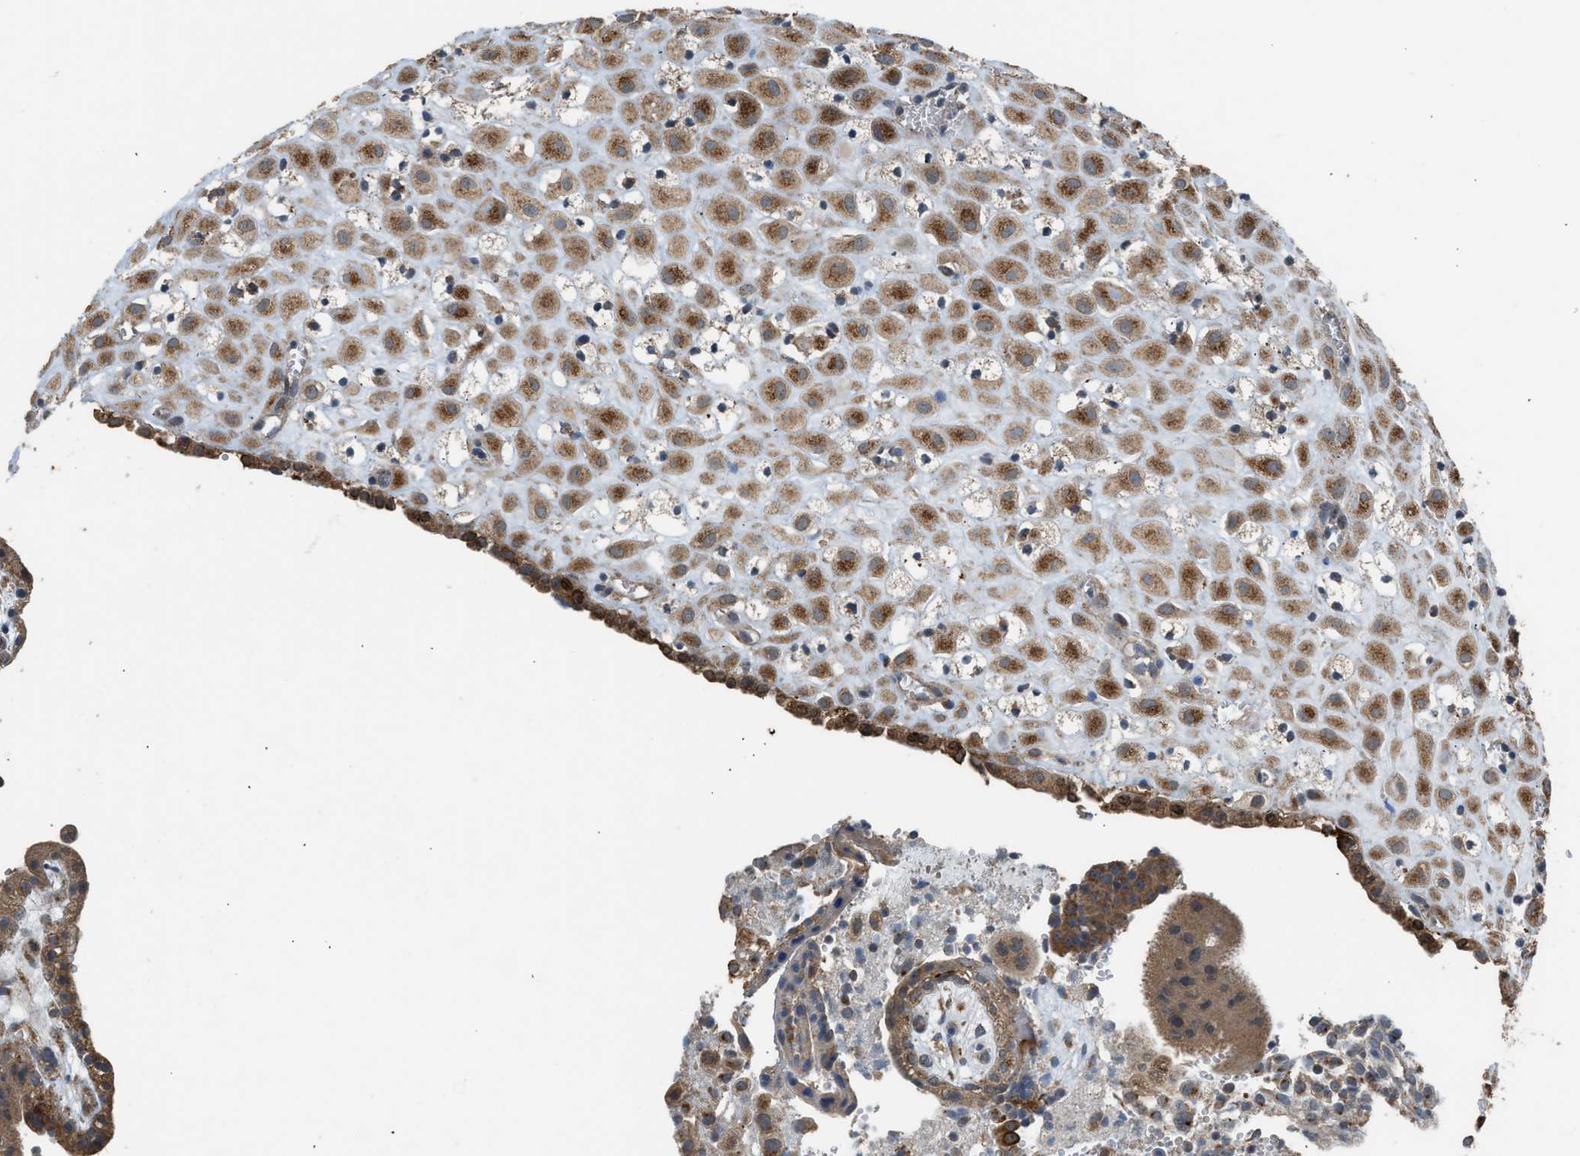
{"staining": {"intensity": "moderate", "quantity": ">75%", "location": "cytoplasmic/membranous"}, "tissue": "placenta", "cell_type": "Decidual cells", "image_type": "normal", "snomed": [{"axis": "morphology", "description": "Normal tissue, NOS"}, {"axis": "topography", "description": "Placenta"}], "caption": "A photomicrograph of placenta stained for a protein exhibits moderate cytoplasmic/membranous brown staining in decidual cells. The staining was performed using DAB to visualize the protein expression in brown, while the nuclei were stained in blue with hematoxylin (Magnification: 20x).", "gene": "STARD3", "patient": {"sex": "female", "age": 18}}